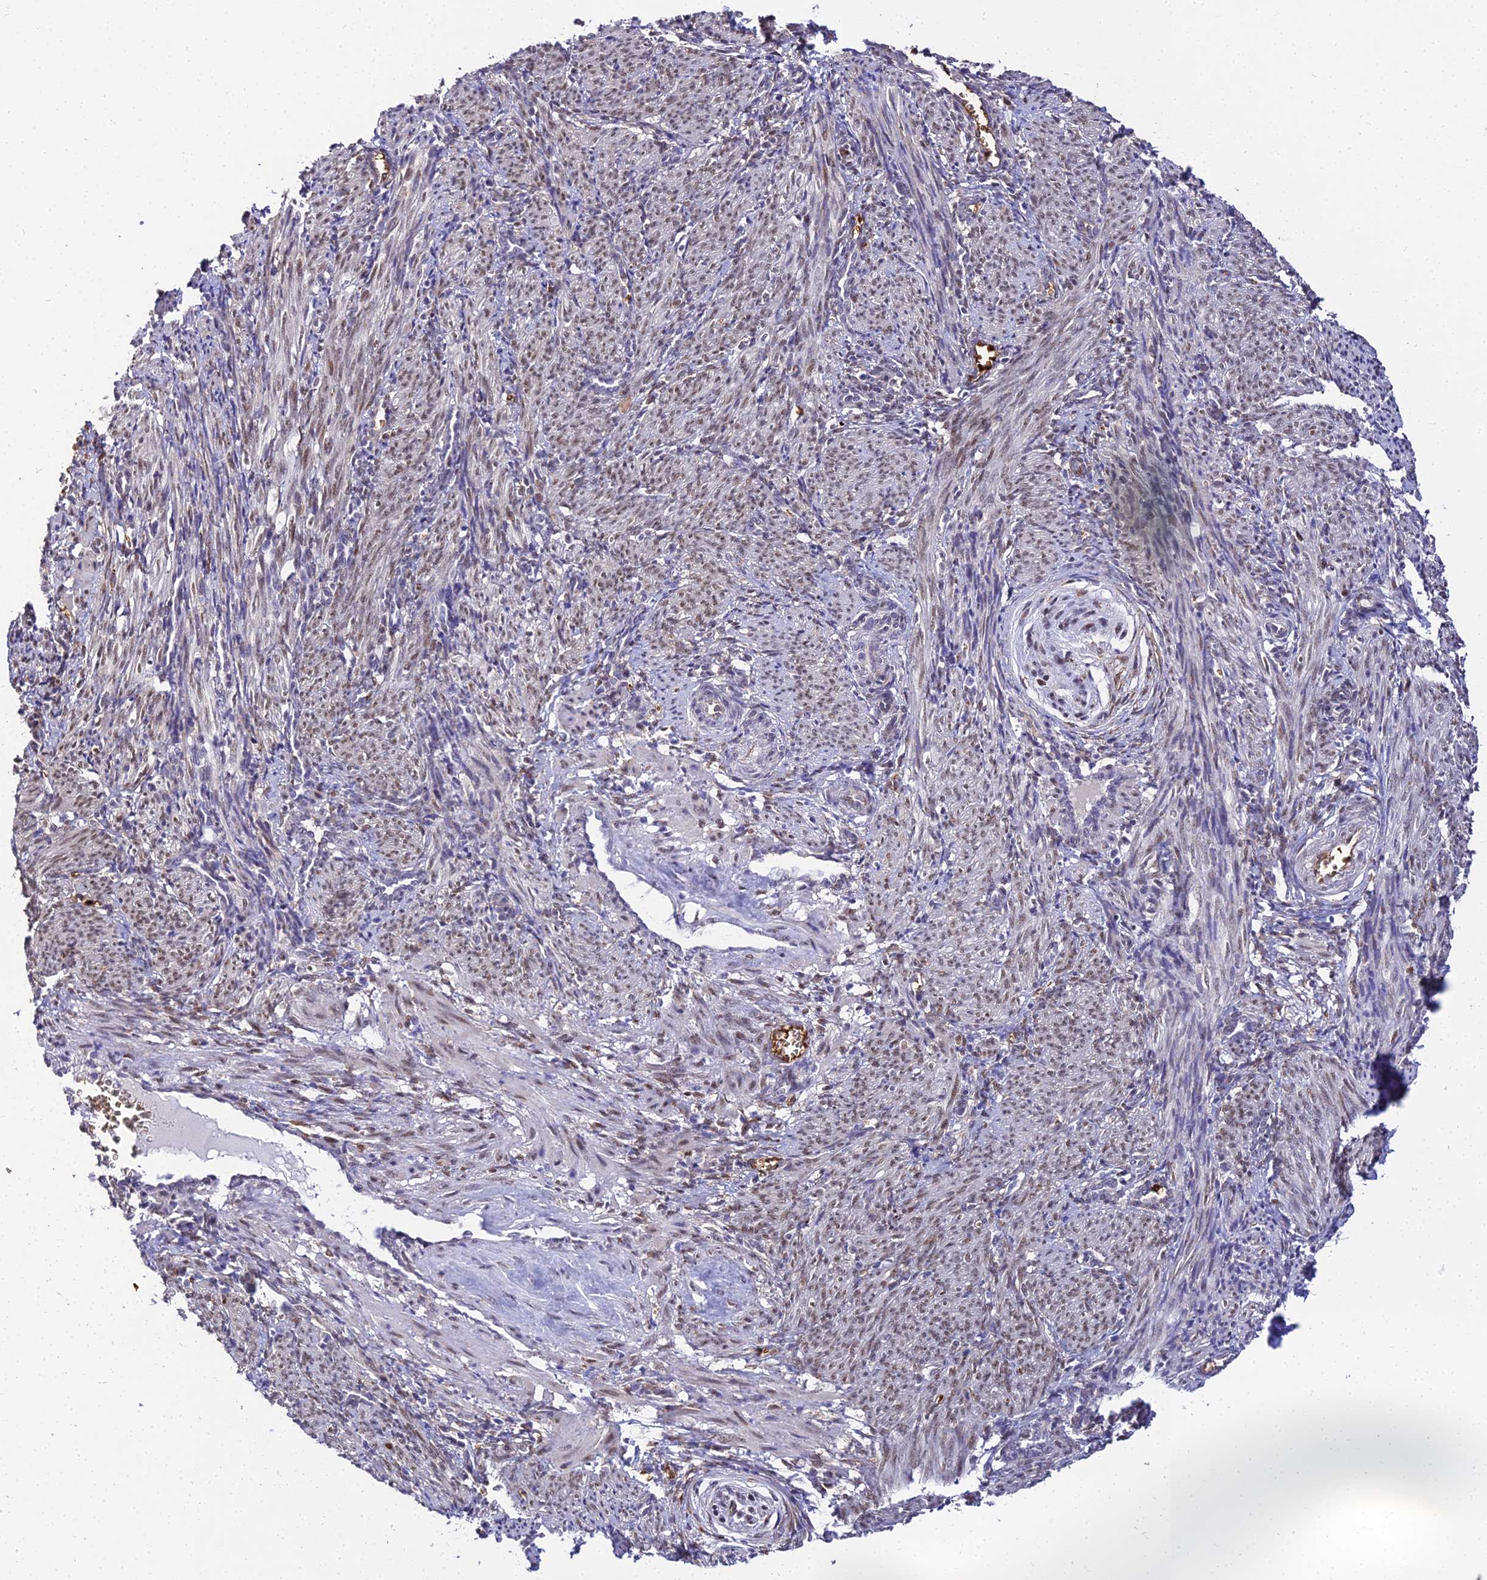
{"staining": {"intensity": "moderate", "quantity": "25%-75%", "location": "nuclear"}, "tissue": "smooth muscle", "cell_type": "Smooth muscle cells", "image_type": "normal", "snomed": [{"axis": "morphology", "description": "Normal tissue, NOS"}, {"axis": "topography", "description": "Endometrium"}], "caption": "Smooth muscle stained with DAB (3,3'-diaminobenzidine) immunohistochemistry (IHC) exhibits medium levels of moderate nuclear staining in about 25%-75% of smooth muscle cells. (Brightfield microscopy of DAB IHC at high magnification).", "gene": "BCL9", "patient": {"sex": "female", "age": 33}}